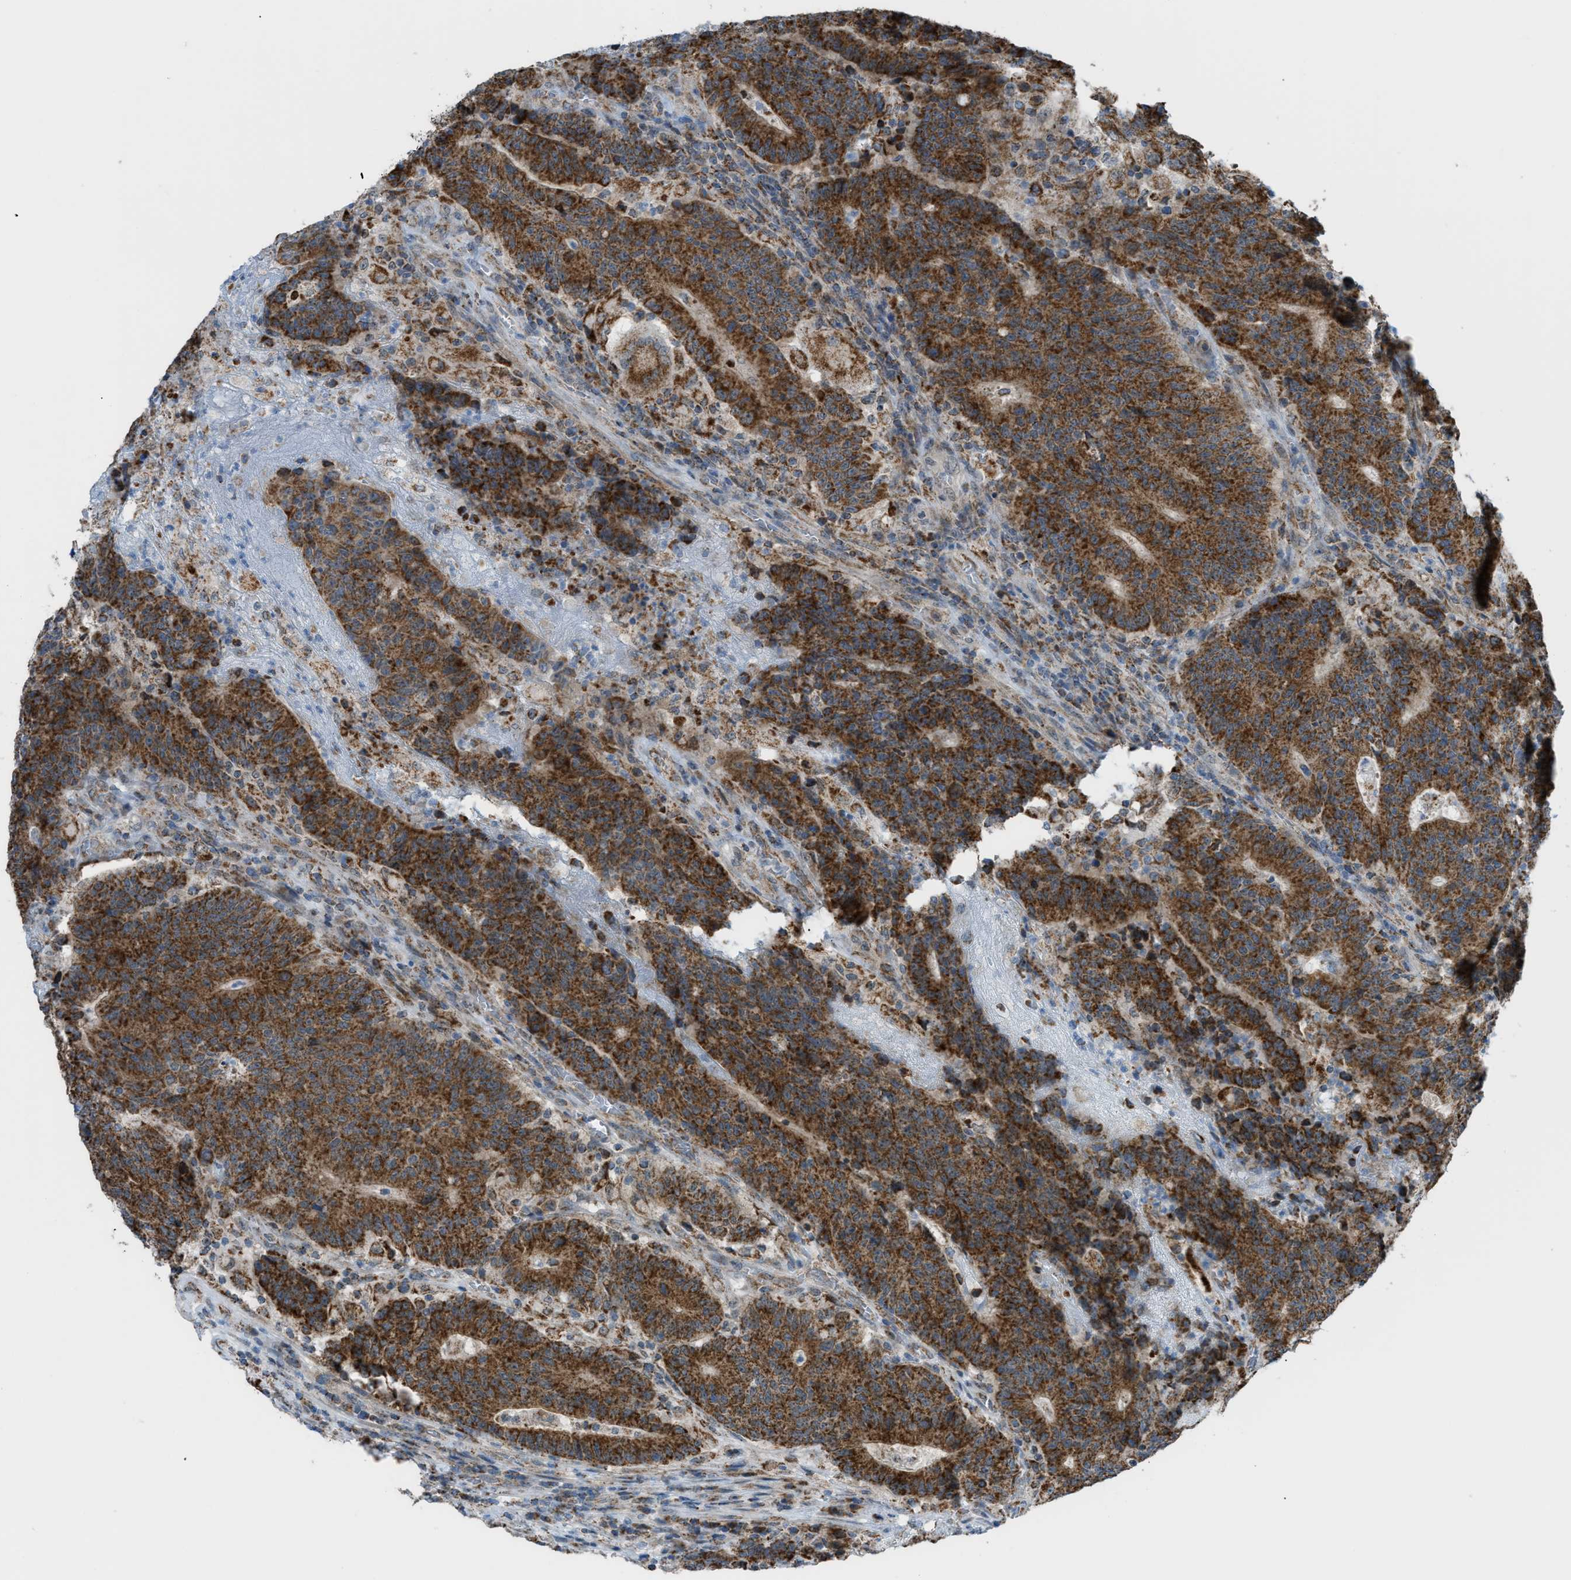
{"staining": {"intensity": "strong", "quantity": ">75%", "location": "cytoplasmic/membranous"}, "tissue": "colorectal cancer", "cell_type": "Tumor cells", "image_type": "cancer", "snomed": [{"axis": "morphology", "description": "Normal tissue, NOS"}, {"axis": "morphology", "description": "Adenocarcinoma, NOS"}, {"axis": "topography", "description": "Colon"}], "caption": "Immunohistochemical staining of human colorectal cancer displays strong cytoplasmic/membranous protein expression in approximately >75% of tumor cells.", "gene": "SRM", "patient": {"sex": "female", "age": 75}}